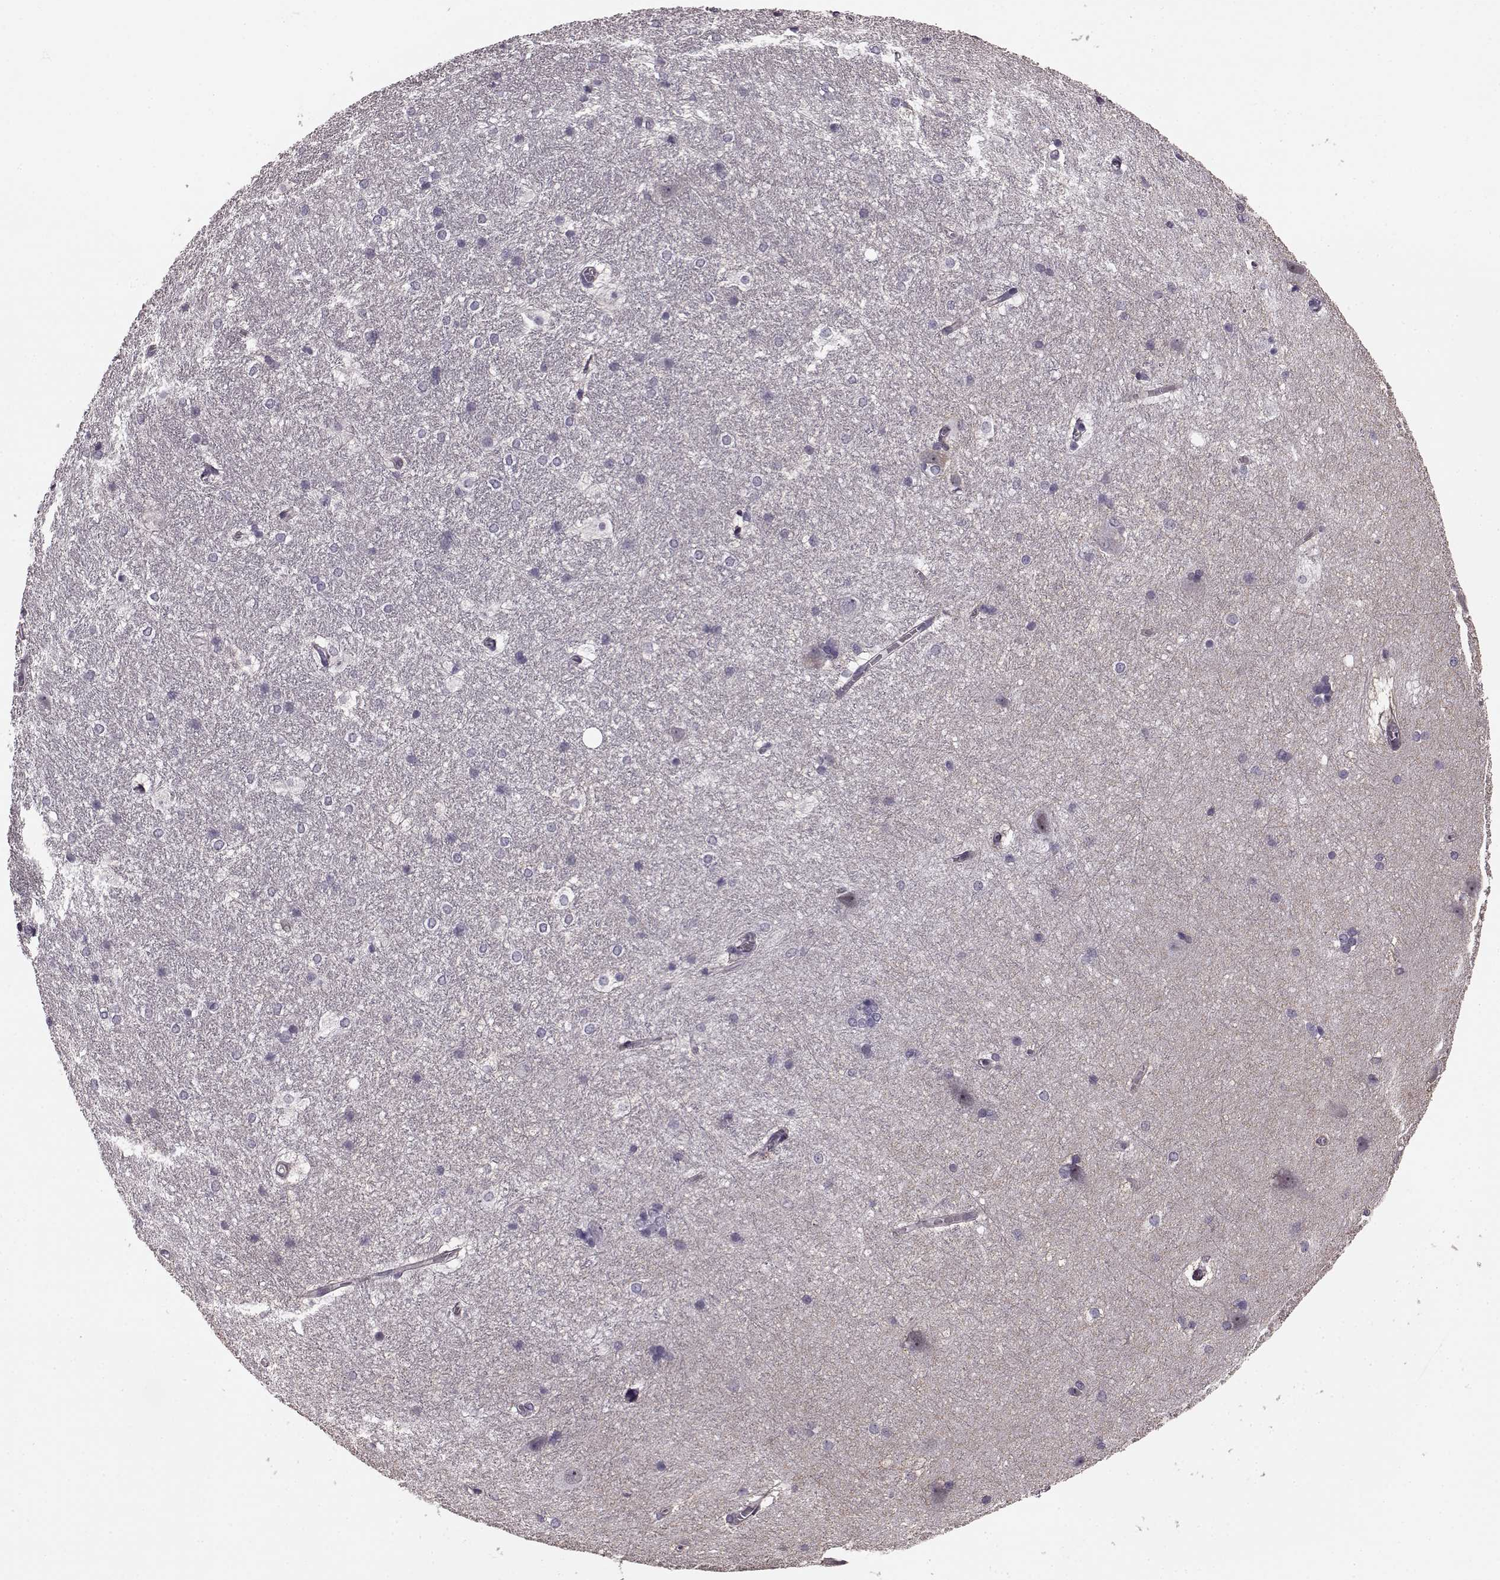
{"staining": {"intensity": "negative", "quantity": "none", "location": "none"}, "tissue": "hippocampus", "cell_type": "Glial cells", "image_type": "normal", "snomed": [{"axis": "morphology", "description": "Normal tissue, NOS"}, {"axis": "topography", "description": "Cerebral cortex"}, {"axis": "topography", "description": "Hippocampus"}], "caption": "A photomicrograph of hippocampus stained for a protein reveals no brown staining in glial cells. Nuclei are stained in blue.", "gene": "SLCO3A1", "patient": {"sex": "female", "age": 19}}